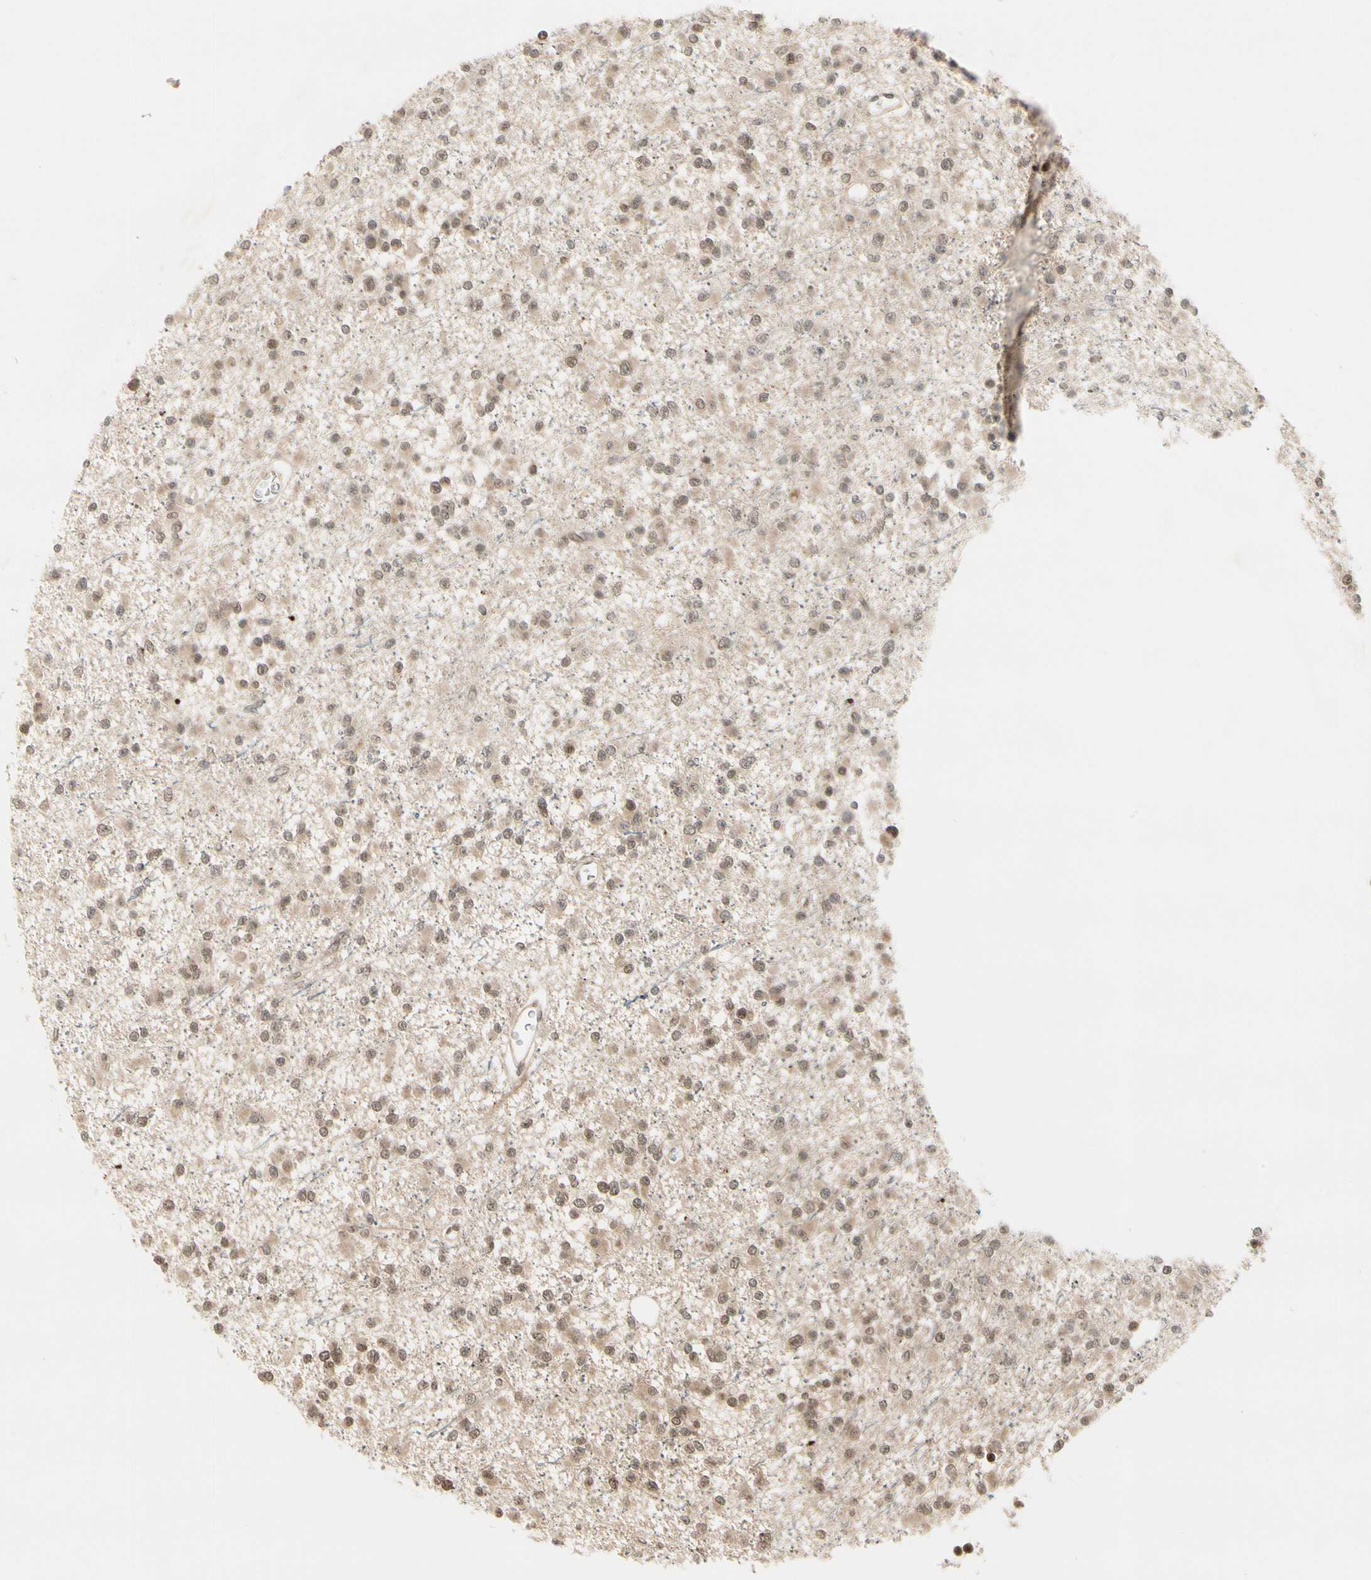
{"staining": {"intensity": "moderate", "quantity": ">75%", "location": "cytoplasmic/membranous,nuclear"}, "tissue": "glioma", "cell_type": "Tumor cells", "image_type": "cancer", "snomed": [{"axis": "morphology", "description": "Glioma, malignant, Low grade"}, {"axis": "topography", "description": "Brain"}], "caption": "Glioma stained with a brown dye reveals moderate cytoplasmic/membranous and nuclear positive expression in approximately >75% of tumor cells.", "gene": "EVC", "patient": {"sex": "female", "age": 22}}